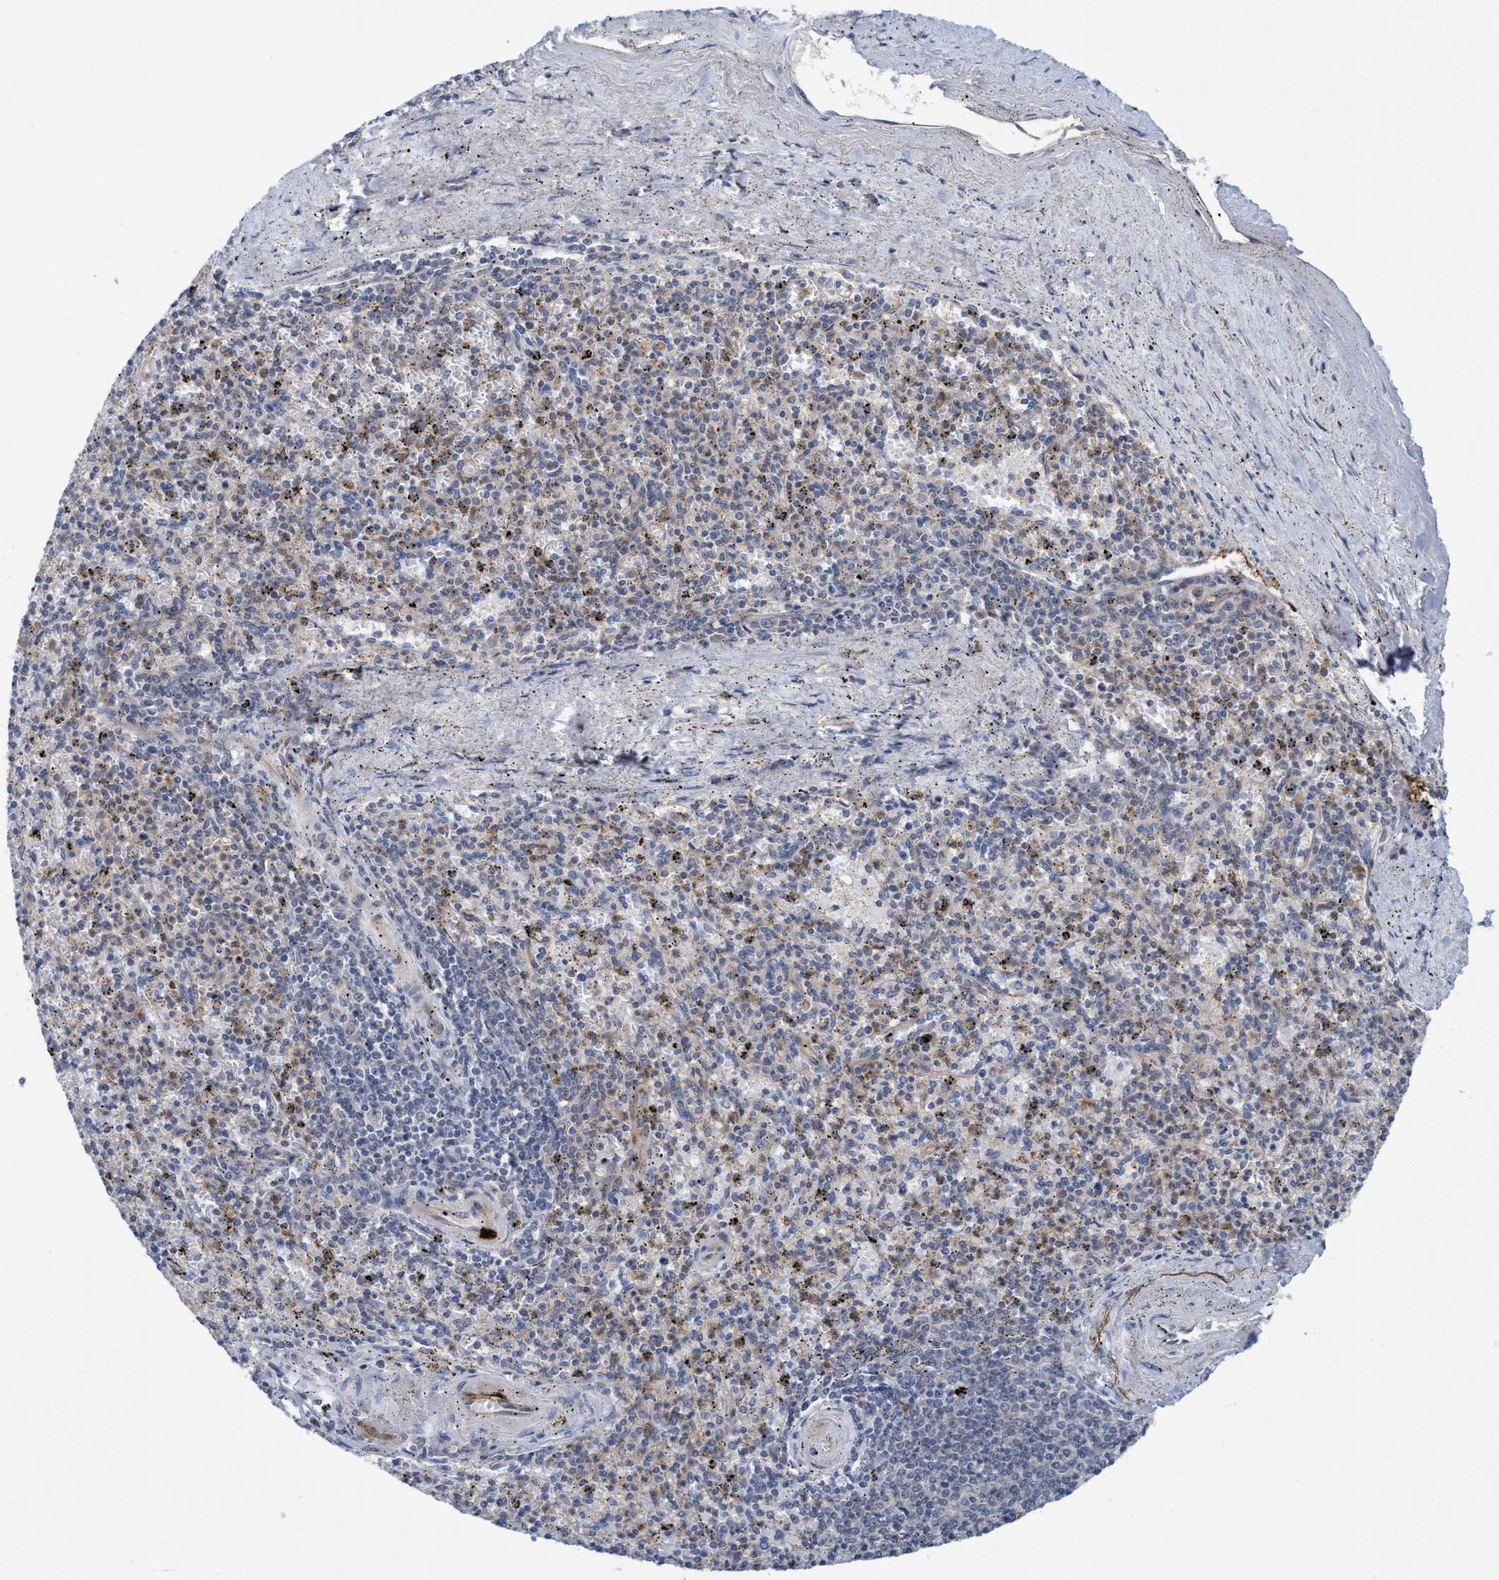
{"staining": {"intensity": "weak", "quantity": "25%-75%", "location": "cytoplasmic/membranous"}, "tissue": "spleen", "cell_type": "Cells in red pulp", "image_type": "normal", "snomed": [{"axis": "morphology", "description": "Normal tissue, NOS"}, {"axis": "topography", "description": "Spleen"}], "caption": "Unremarkable spleen was stained to show a protein in brown. There is low levels of weak cytoplasmic/membranous staining in approximately 25%-75% of cells in red pulp. (Stains: DAB (3,3'-diaminobenzidine) in brown, nuclei in blue, Microscopy: brightfield microscopy at high magnification).", "gene": "TRIM65", "patient": {"sex": "male", "age": 72}}